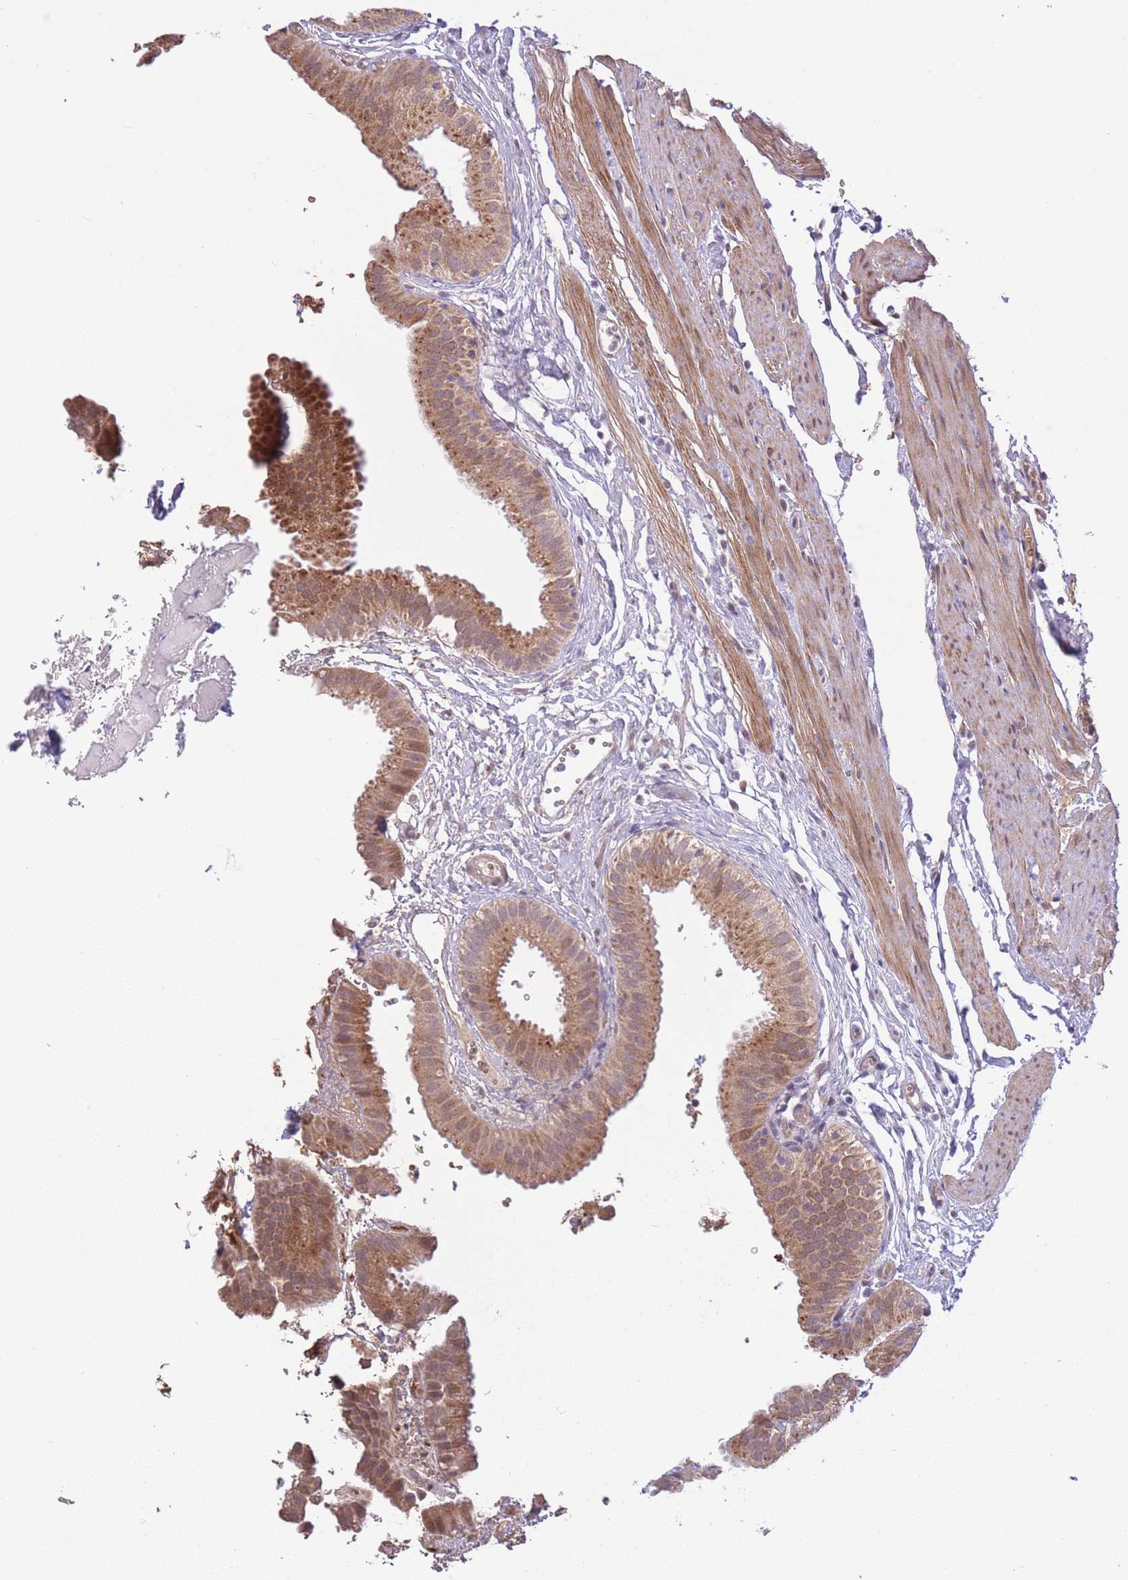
{"staining": {"intensity": "moderate", "quantity": ">75%", "location": "cytoplasmic/membranous,nuclear"}, "tissue": "gallbladder", "cell_type": "Glandular cells", "image_type": "normal", "snomed": [{"axis": "morphology", "description": "Normal tissue, NOS"}, {"axis": "topography", "description": "Gallbladder"}], "caption": "Moderate cytoplasmic/membranous,nuclear positivity is seen in about >75% of glandular cells in unremarkable gallbladder.", "gene": "POLR3F", "patient": {"sex": "female", "age": 61}}